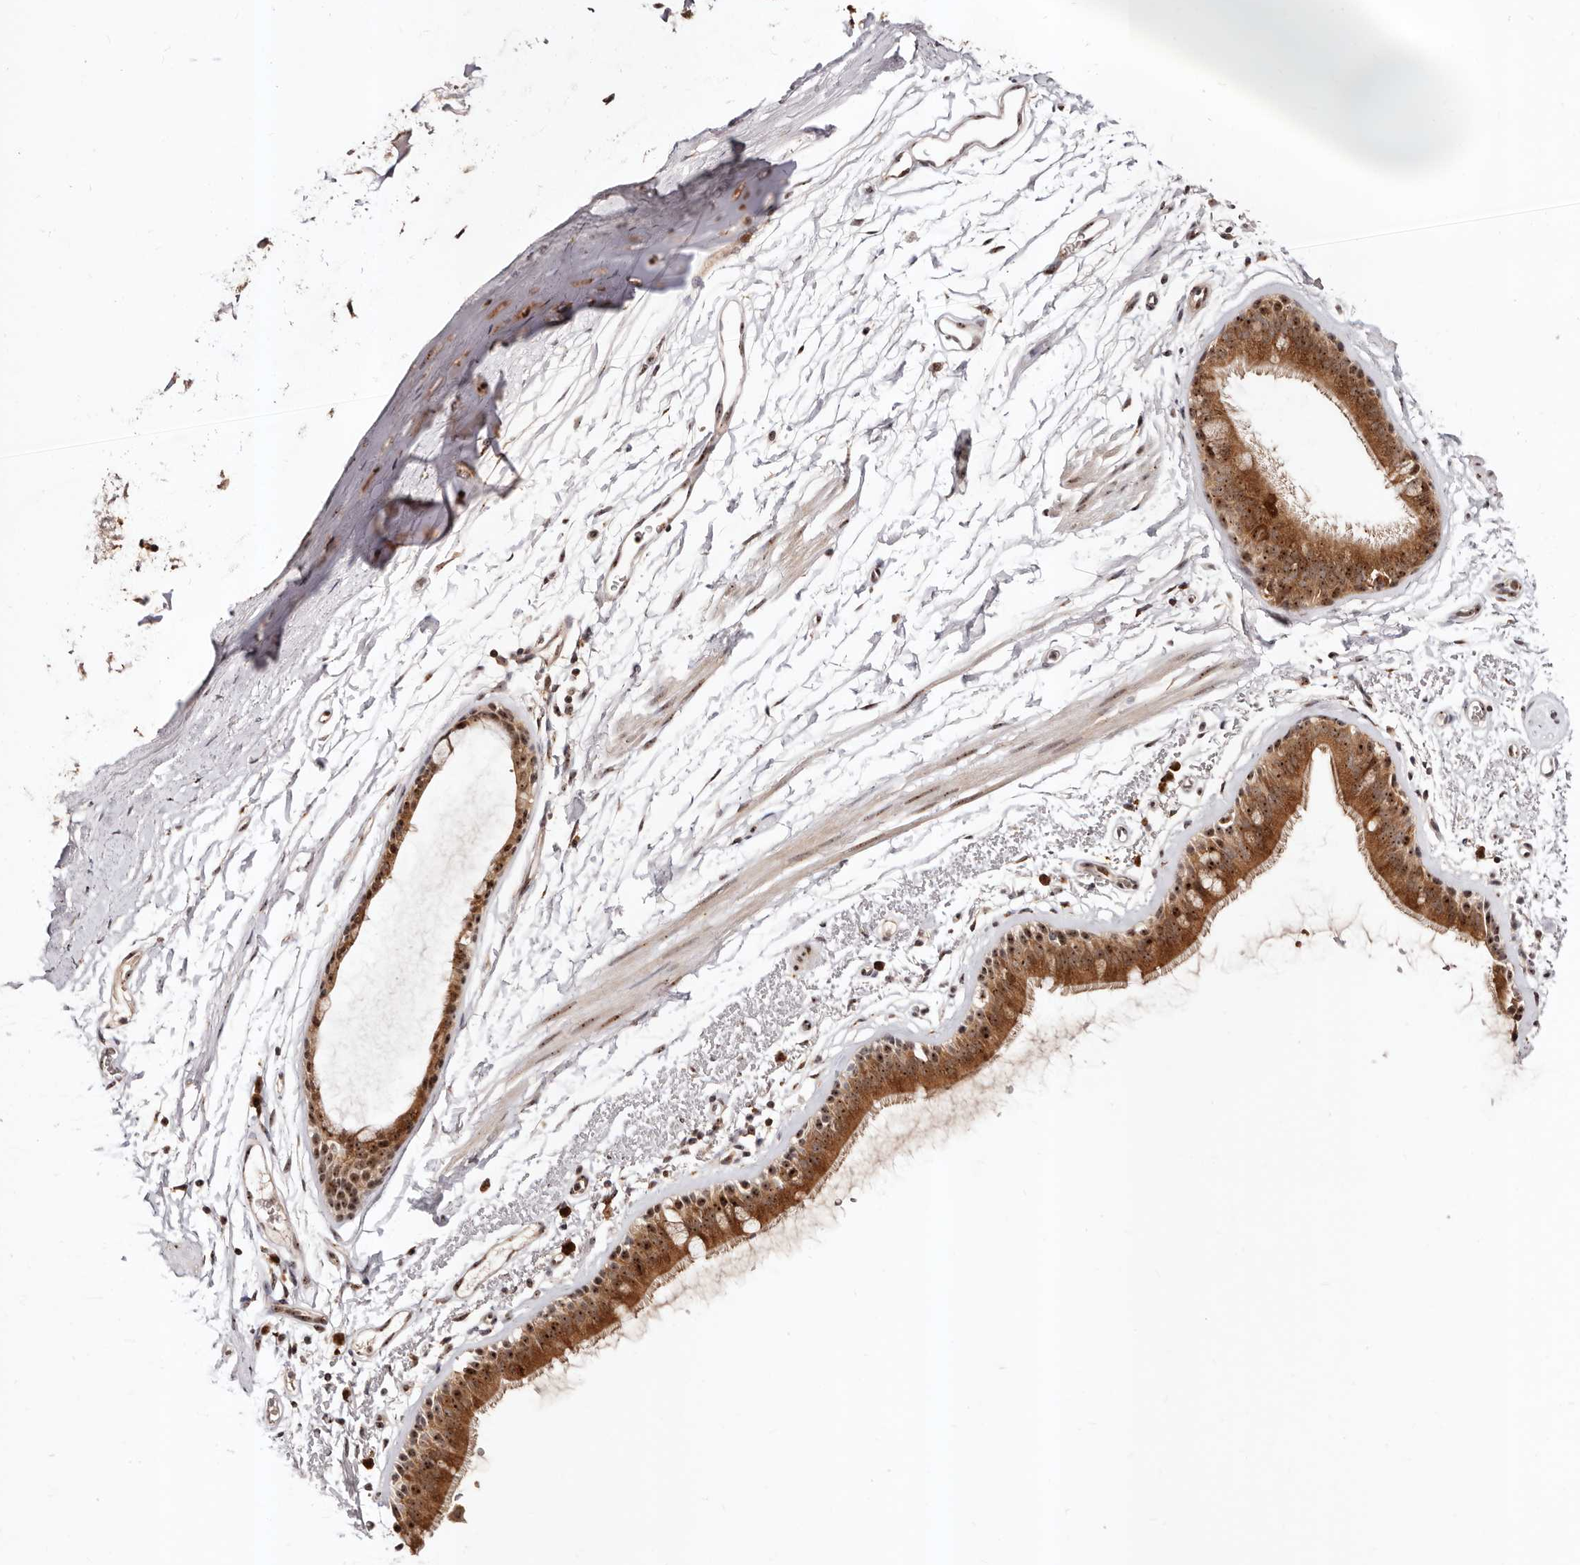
{"staining": {"intensity": "strong", "quantity": ">75%", "location": "cytoplasmic/membranous,nuclear"}, "tissue": "bronchus", "cell_type": "Respiratory epithelial cells", "image_type": "normal", "snomed": [{"axis": "morphology", "description": "Normal tissue, NOS"}, {"axis": "topography", "description": "Lymph node"}, {"axis": "topography", "description": "Bronchus"}], "caption": "This histopathology image shows IHC staining of benign bronchus, with high strong cytoplasmic/membranous,nuclear positivity in approximately >75% of respiratory epithelial cells.", "gene": "APOL6", "patient": {"sex": "female", "age": 70}}